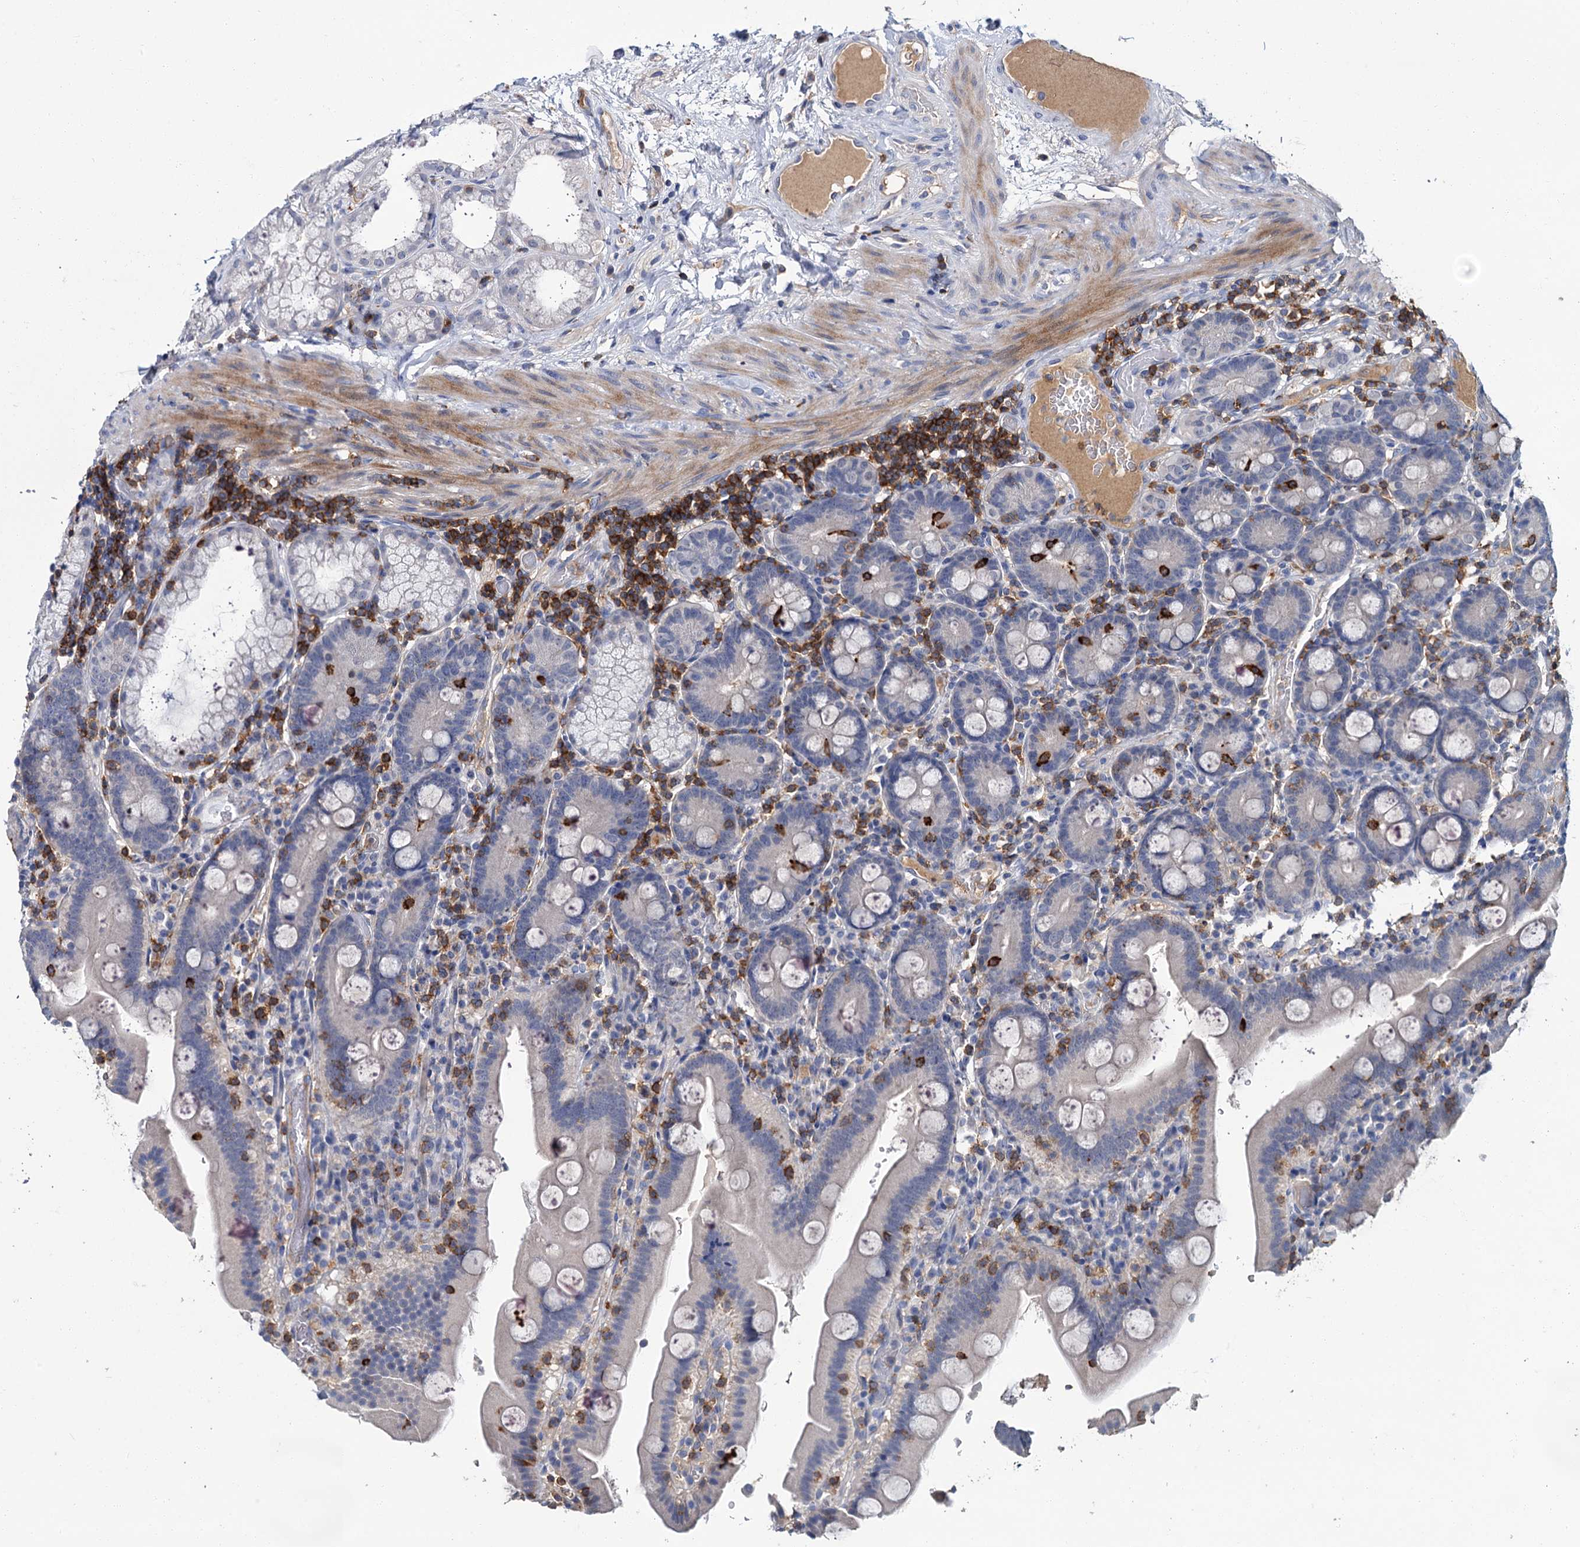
{"staining": {"intensity": "negative", "quantity": "none", "location": "none"}, "tissue": "duodenum", "cell_type": "Glandular cells", "image_type": "normal", "snomed": [{"axis": "morphology", "description": "Normal tissue, NOS"}, {"axis": "topography", "description": "Duodenum"}], "caption": "IHC histopathology image of benign human duodenum stained for a protein (brown), which exhibits no expression in glandular cells.", "gene": "FGFR2", "patient": {"sex": "male", "age": 55}}